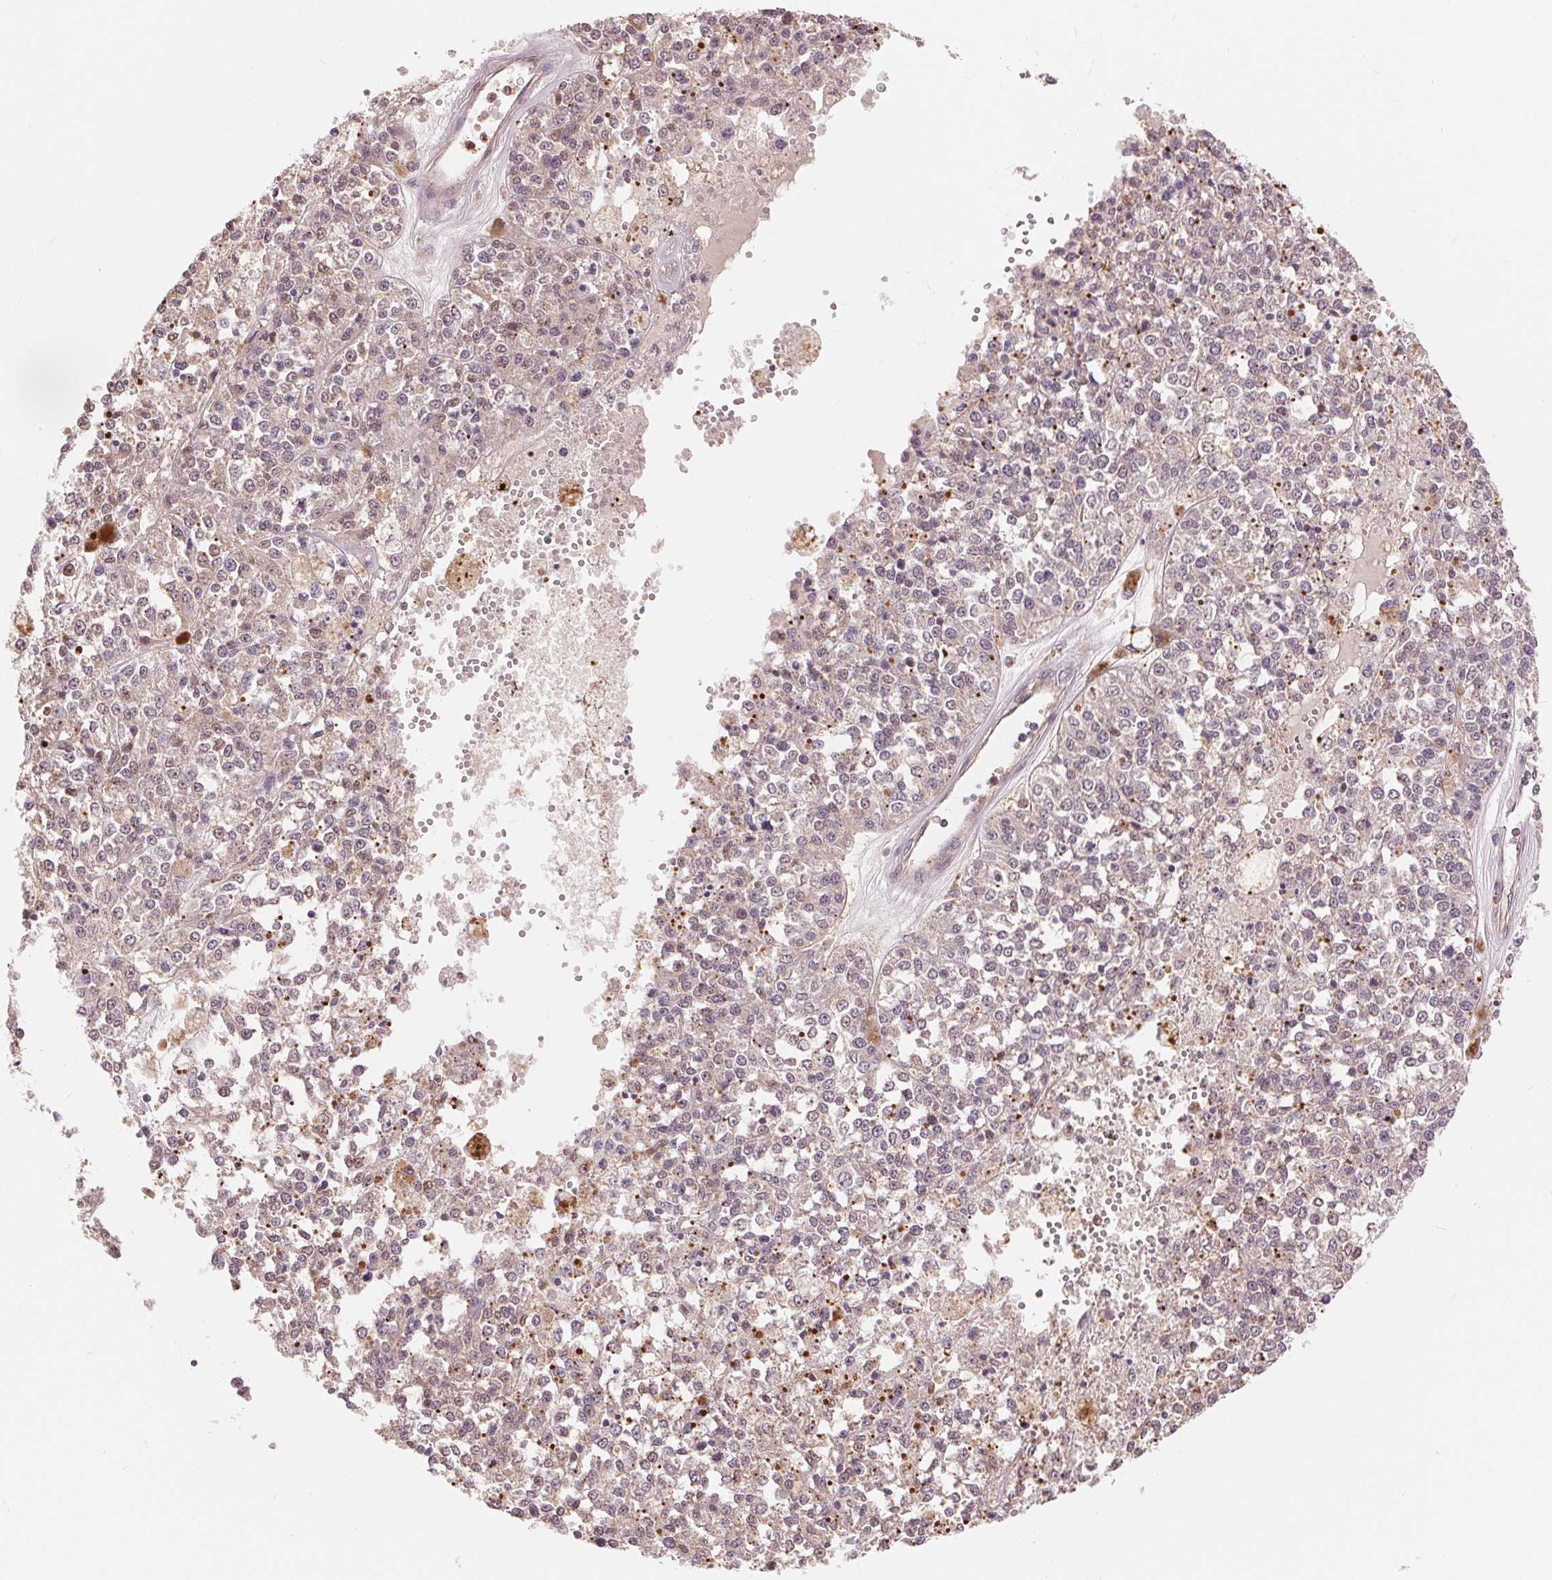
{"staining": {"intensity": "negative", "quantity": "none", "location": "none"}, "tissue": "melanoma", "cell_type": "Tumor cells", "image_type": "cancer", "snomed": [{"axis": "morphology", "description": "Malignant melanoma, Metastatic site"}, {"axis": "topography", "description": "Lymph node"}], "caption": "Human malignant melanoma (metastatic site) stained for a protein using immunohistochemistry (IHC) shows no staining in tumor cells.", "gene": "TMEM273", "patient": {"sex": "female", "age": 64}}